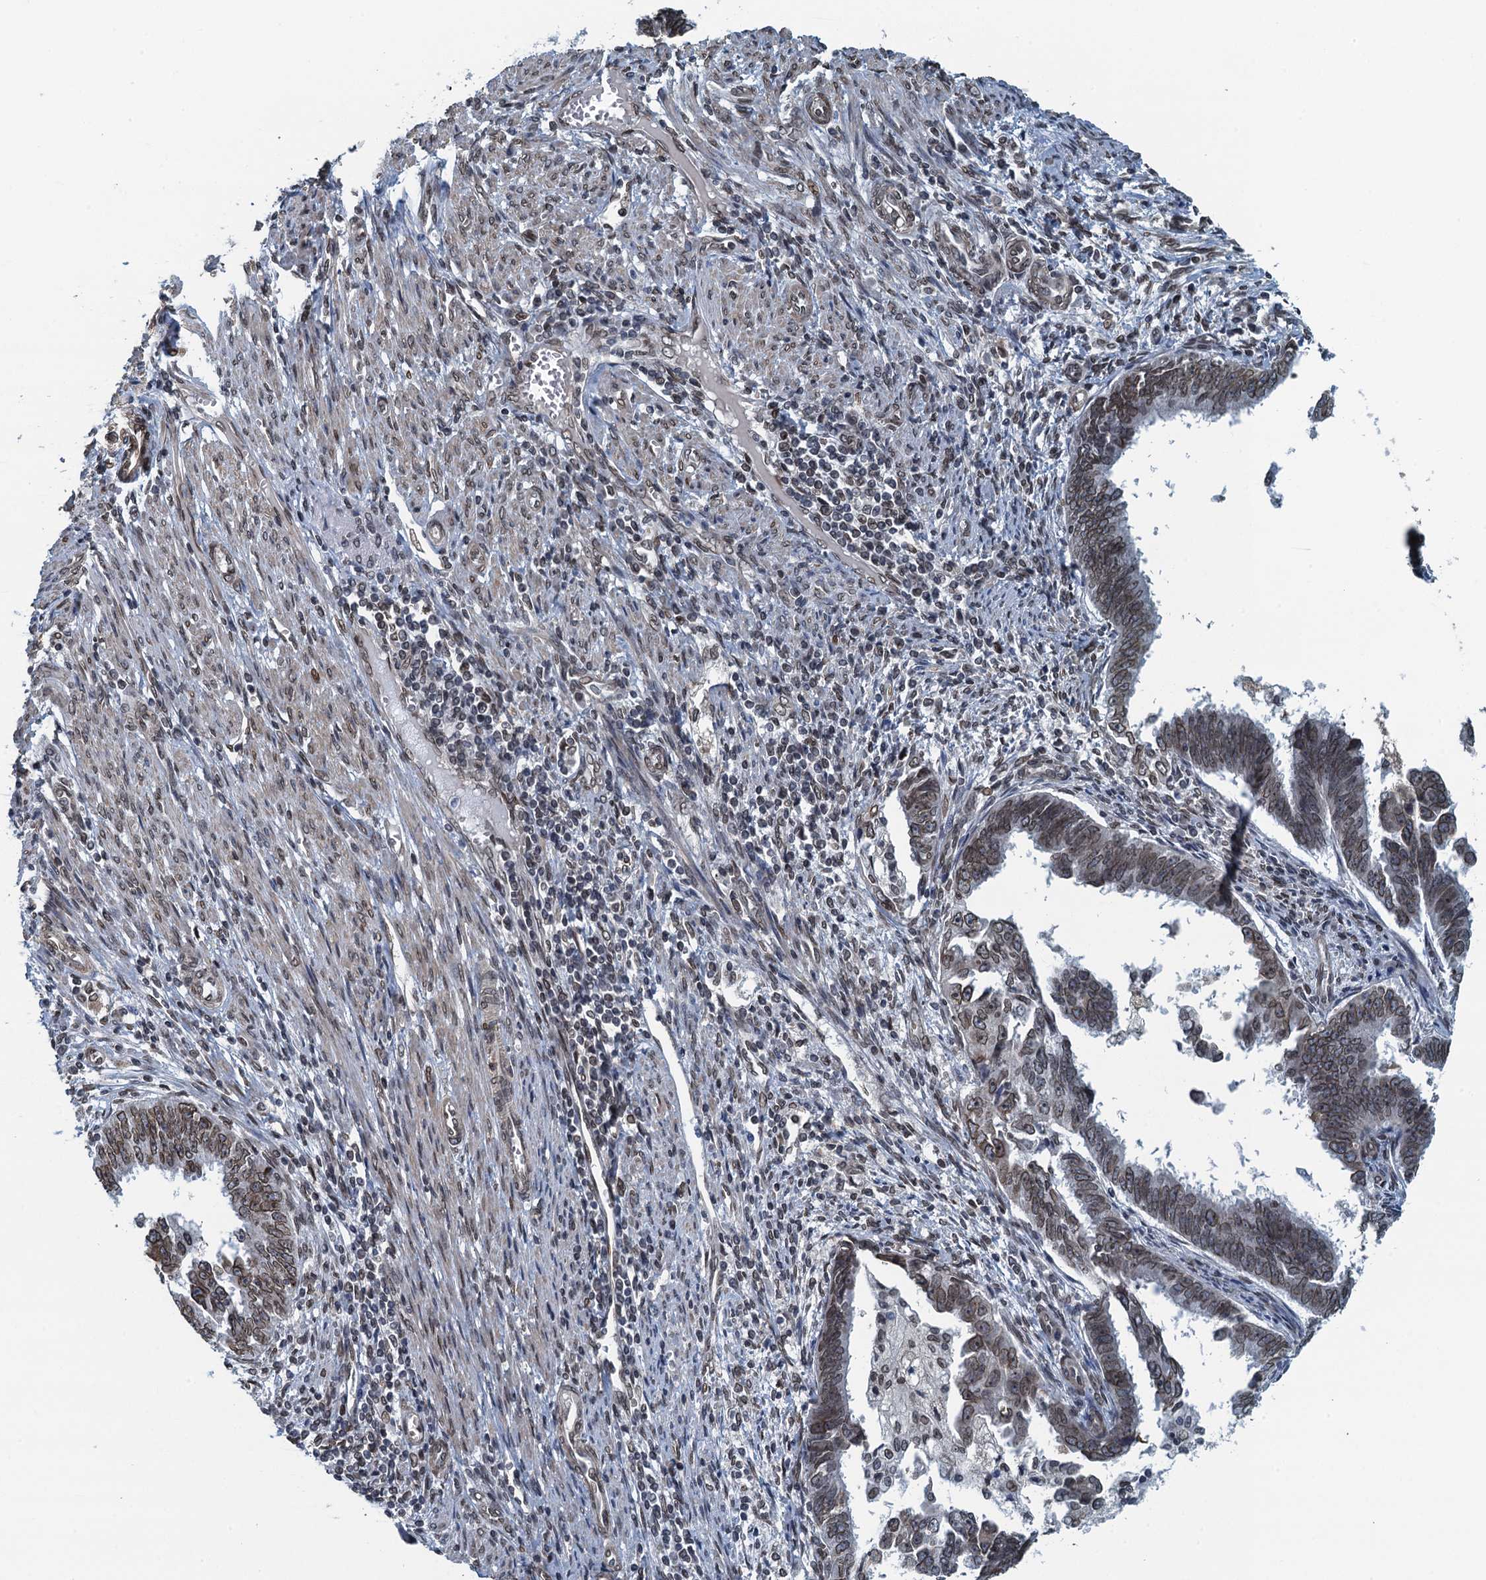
{"staining": {"intensity": "weak", "quantity": ">75%", "location": "cytoplasmic/membranous,nuclear"}, "tissue": "endometrial cancer", "cell_type": "Tumor cells", "image_type": "cancer", "snomed": [{"axis": "morphology", "description": "Adenocarcinoma, NOS"}, {"axis": "topography", "description": "Endometrium"}], "caption": "The immunohistochemical stain highlights weak cytoplasmic/membranous and nuclear expression in tumor cells of adenocarcinoma (endometrial) tissue. (DAB (3,3'-diaminobenzidine) IHC with brightfield microscopy, high magnification).", "gene": "CCDC34", "patient": {"sex": "female", "age": 75}}